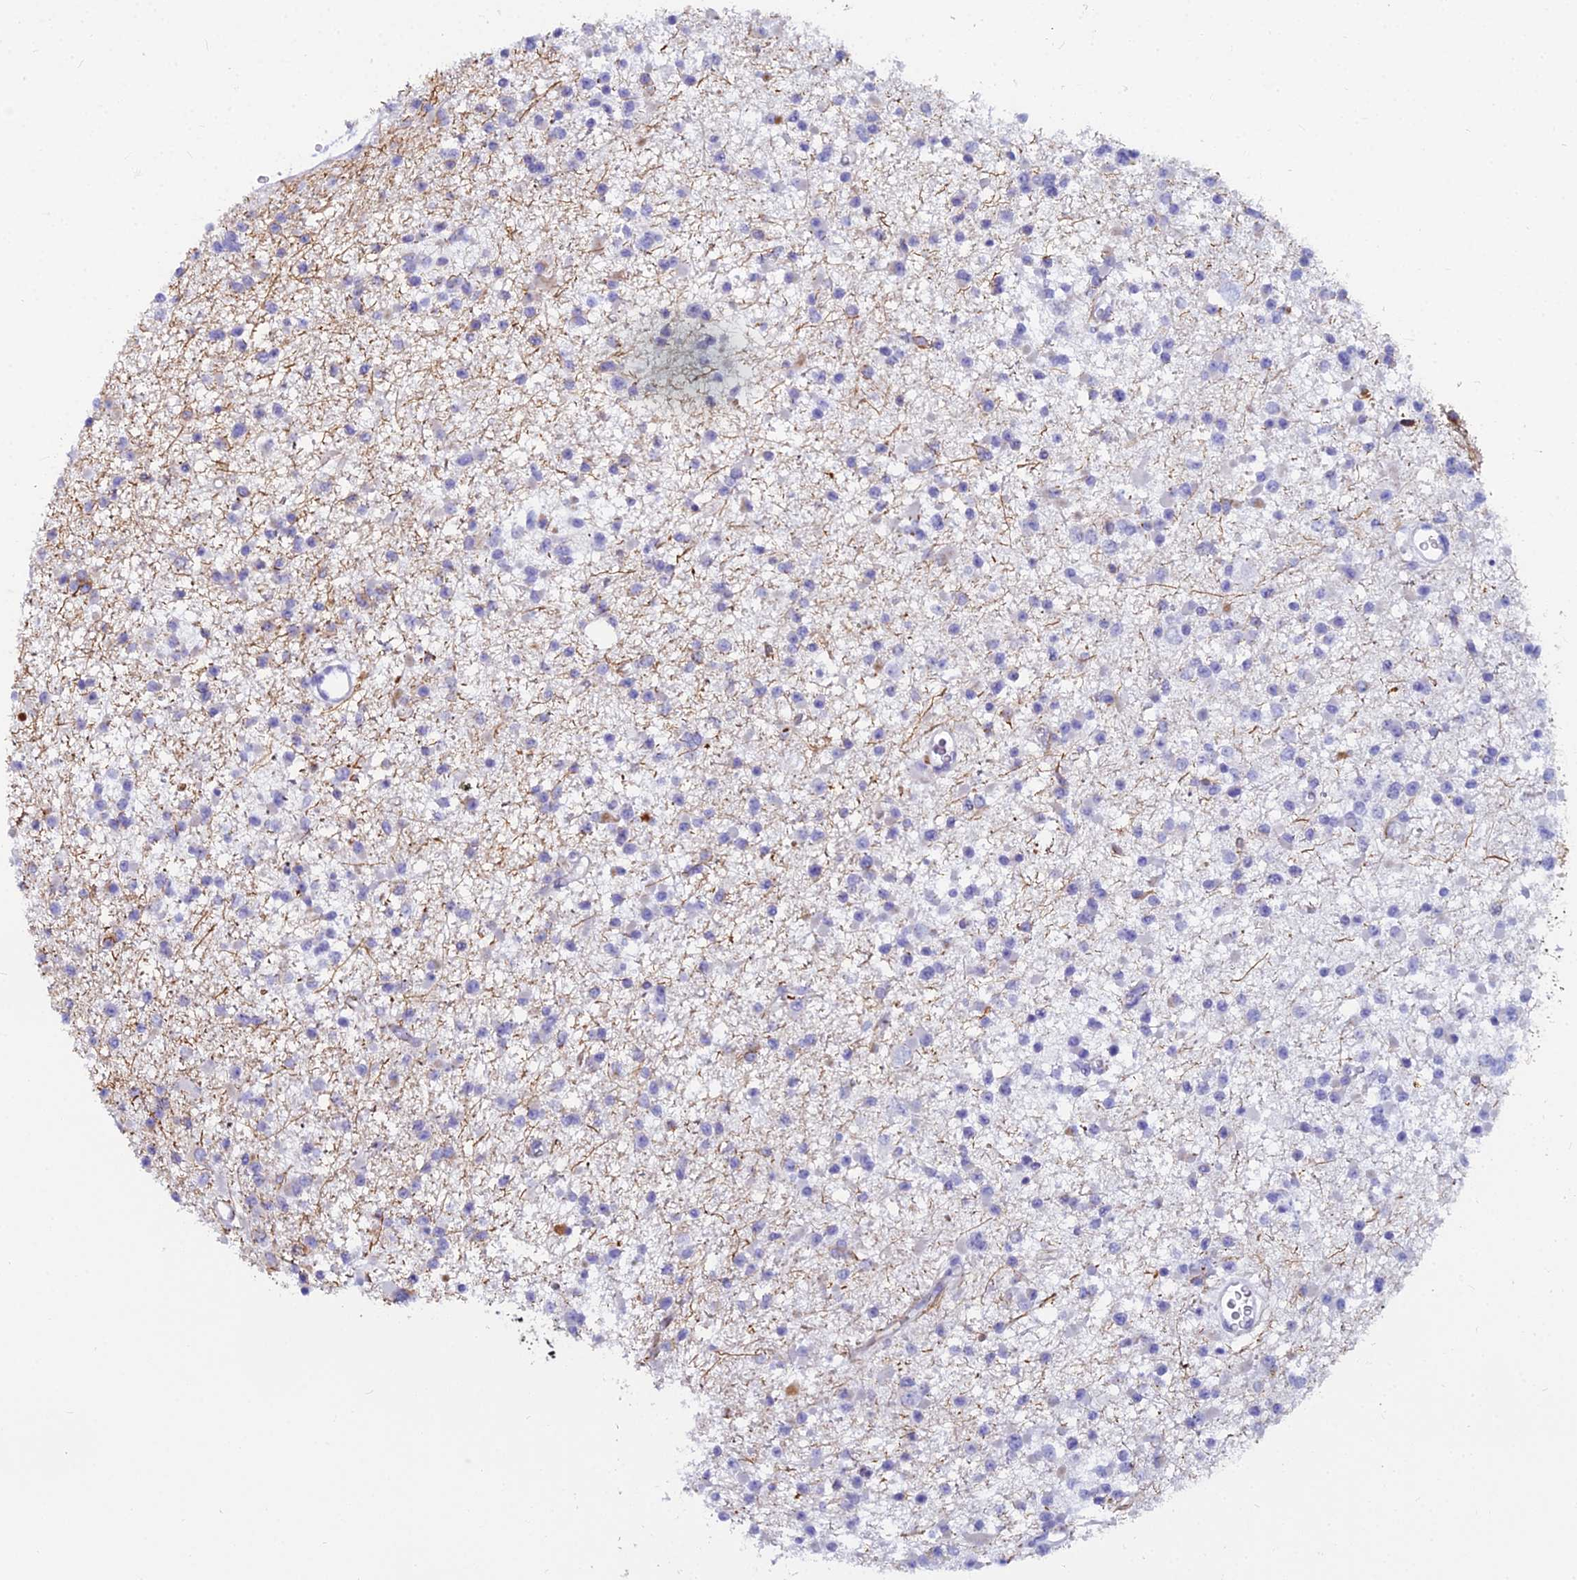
{"staining": {"intensity": "negative", "quantity": "none", "location": "none"}, "tissue": "glioma", "cell_type": "Tumor cells", "image_type": "cancer", "snomed": [{"axis": "morphology", "description": "Glioma, malignant, Low grade"}, {"axis": "topography", "description": "Brain"}], "caption": "Glioma was stained to show a protein in brown. There is no significant expression in tumor cells. (Stains: DAB (3,3'-diaminobenzidine) immunohistochemistry with hematoxylin counter stain, Microscopy: brightfield microscopy at high magnification).", "gene": "EVI2A", "patient": {"sex": "female", "age": 22}}